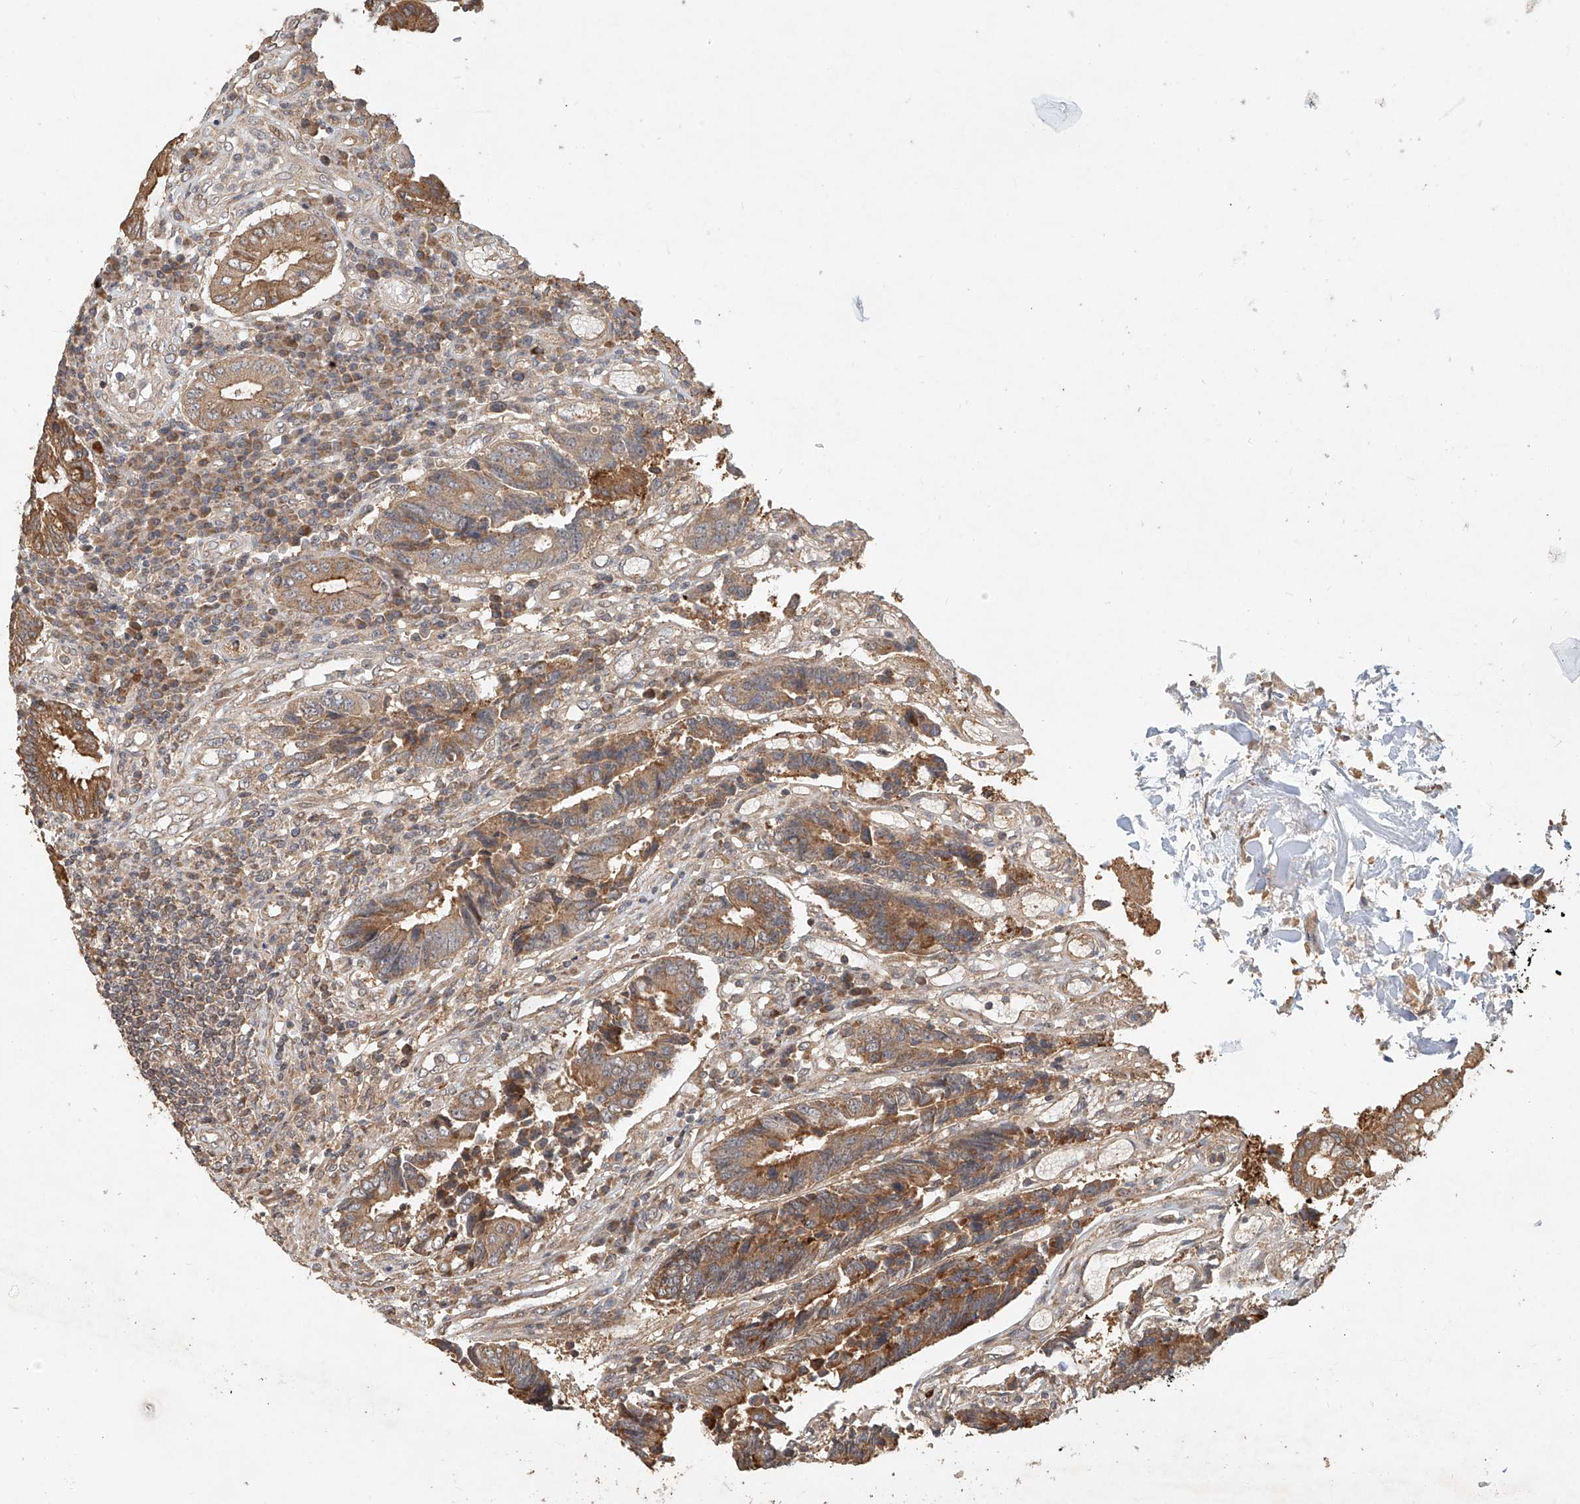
{"staining": {"intensity": "moderate", "quantity": "25%-75%", "location": "cytoplasmic/membranous"}, "tissue": "colorectal cancer", "cell_type": "Tumor cells", "image_type": "cancer", "snomed": [{"axis": "morphology", "description": "Adenocarcinoma, NOS"}, {"axis": "topography", "description": "Rectum"}], "caption": "IHC of human colorectal cancer shows medium levels of moderate cytoplasmic/membranous staining in about 25%-75% of tumor cells.", "gene": "TMEM61", "patient": {"sex": "male", "age": 84}}